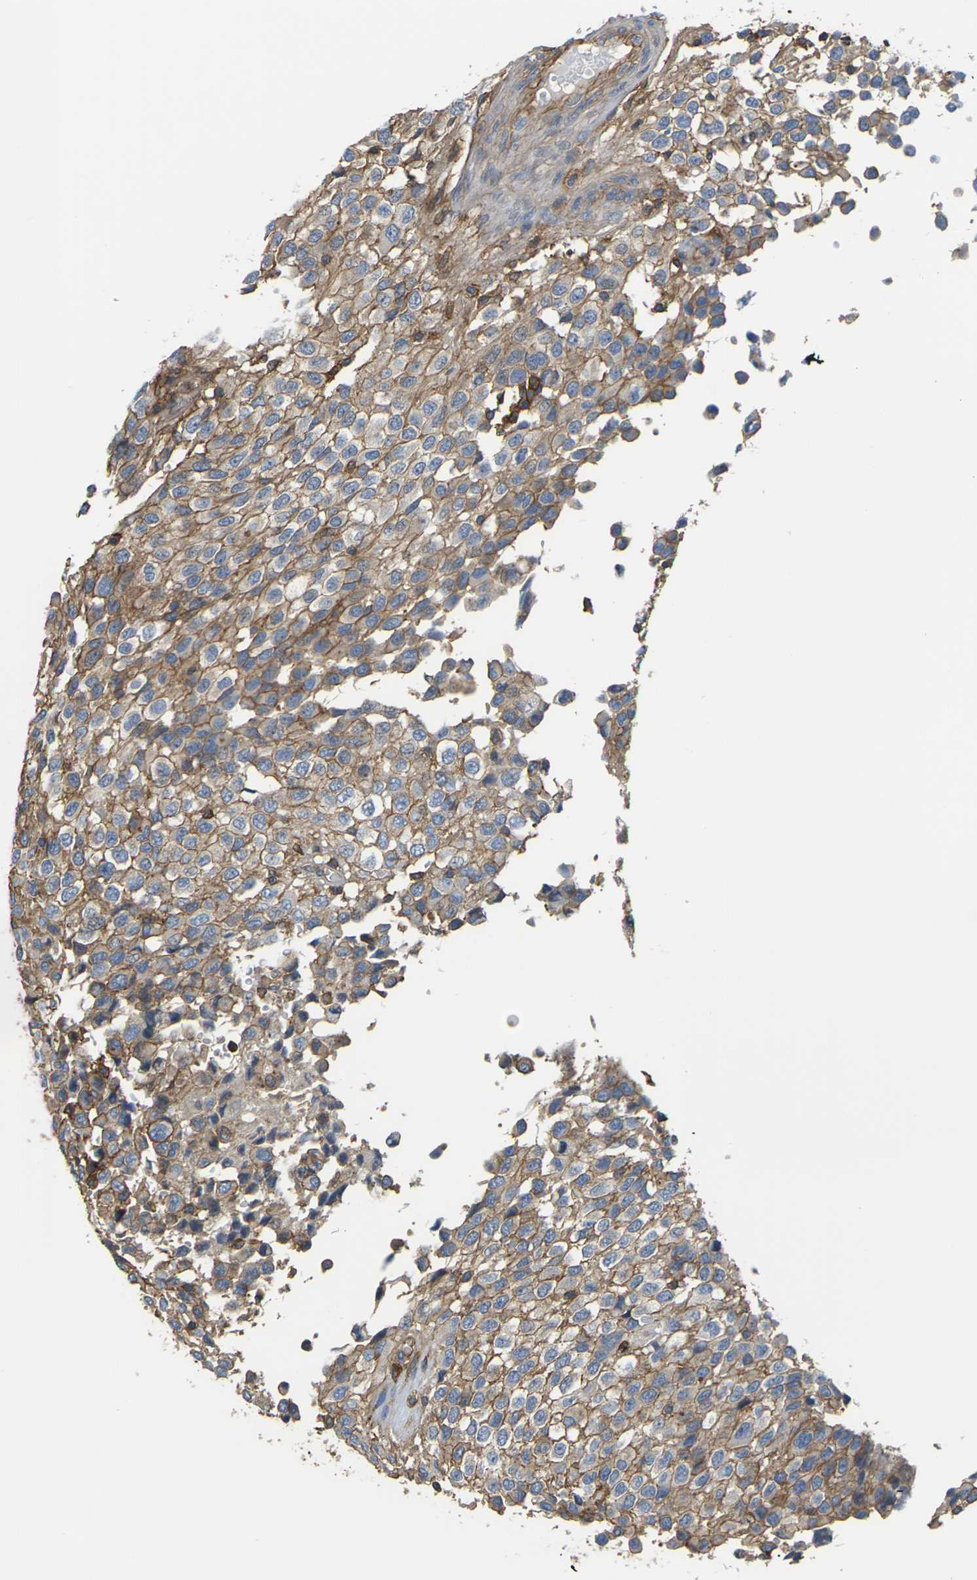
{"staining": {"intensity": "moderate", "quantity": ">75%", "location": "cytoplasmic/membranous"}, "tissue": "glioma", "cell_type": "Tumor cells", "image_type": "cancer", "snomed": [{"axis": "morphology", "description": "Glioma, malignant, High grade"}, {"axis": "topography", "description": "Brain"}], "caption": "Protein staining shows moderate cytoplasmic/membranous expression in about >75% of tumor cells in glioma. The protein of interest is stained brown, and the nuclei are stained in blue (DAB IHC with brightfield microscopy, high magnification).", "gene": "IQGAP1", "patient": {"sex": "male", "age": 32}}